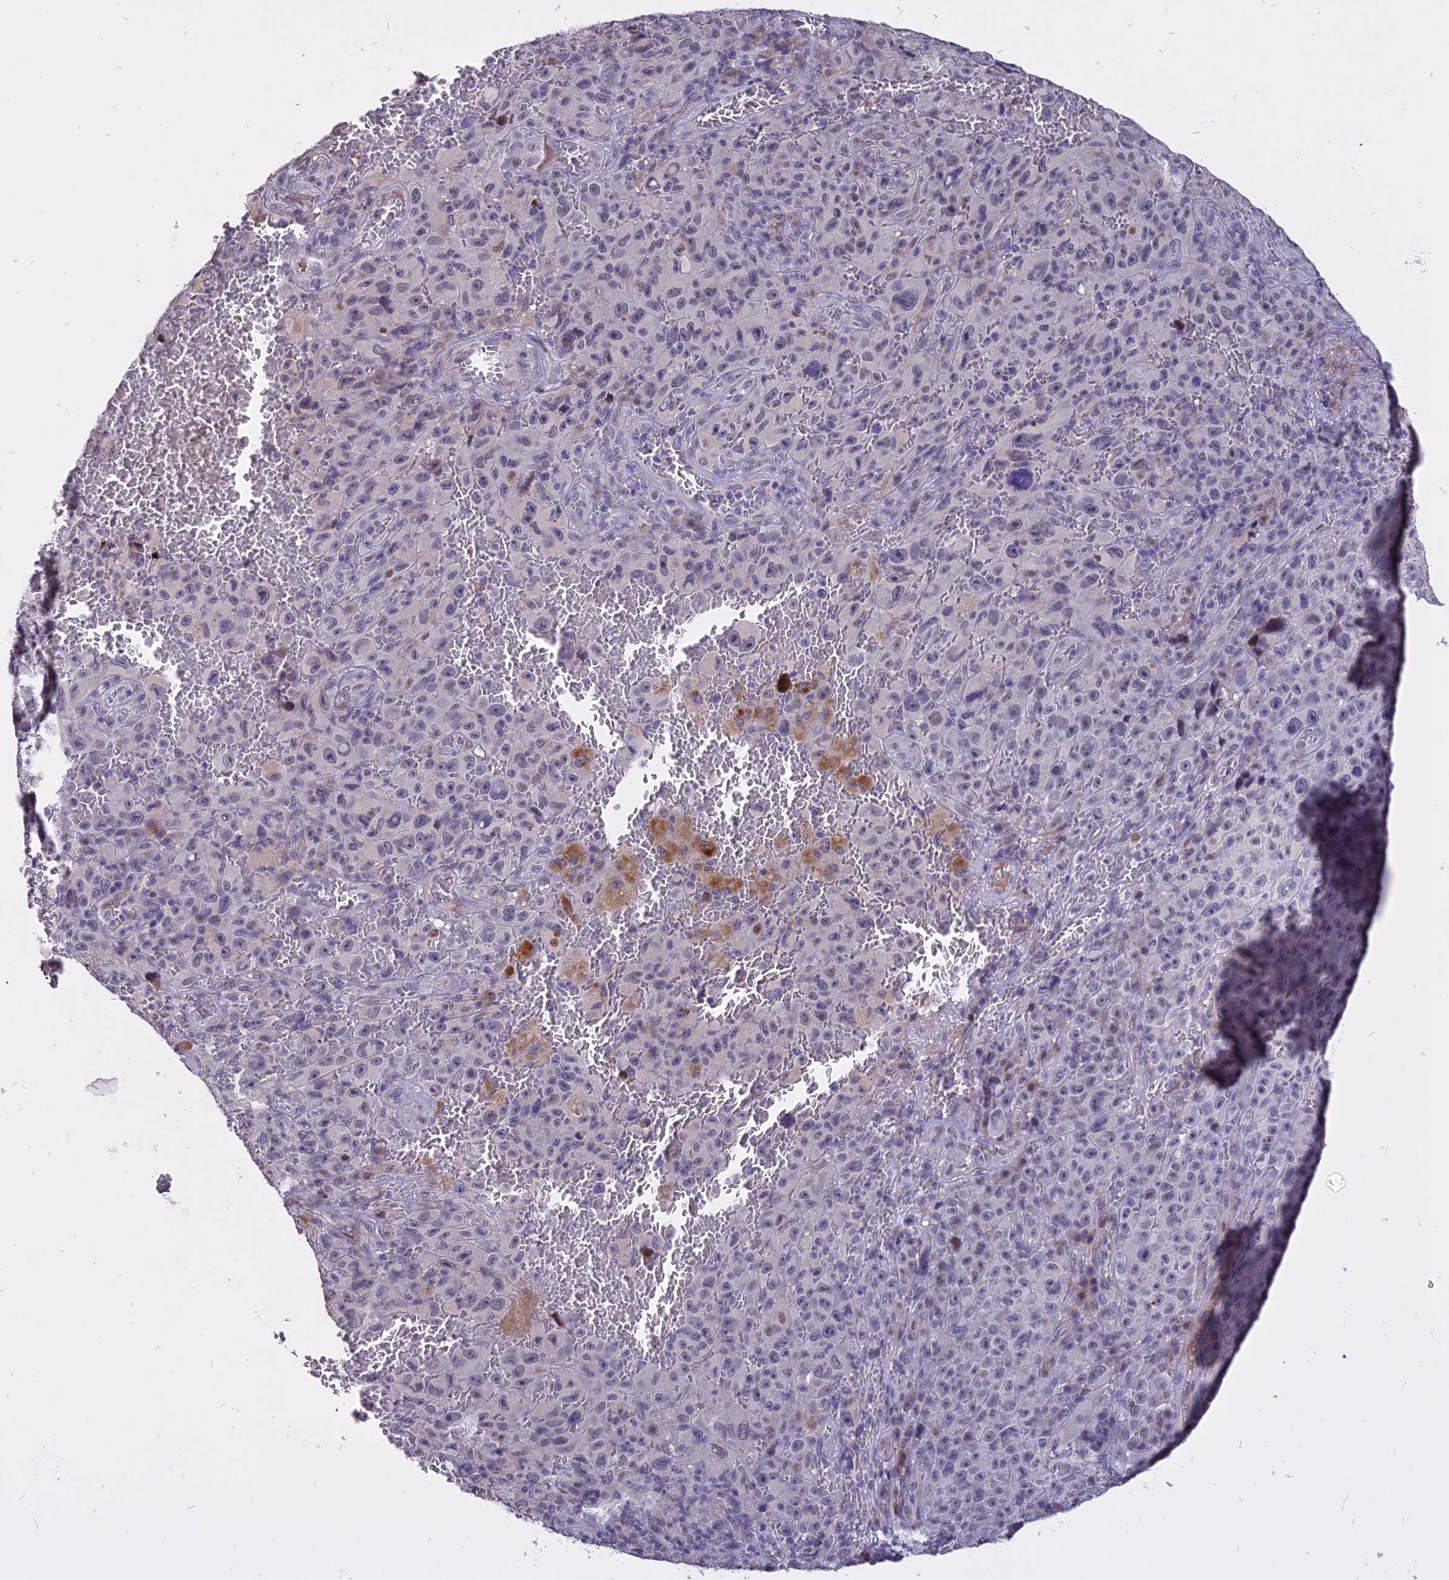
{"staining": {"intensity": "negative", "quantity": "none", "location": "none"}, "tissue": "melanoma", "cell_type": "Tumor cells", "image_type": "cancer", "snomed": [{"axis": "morphology", "description": "Malignant melanoma, NOS"}, {"axis": "topography", "description": "Skin"}], "caption": "Tumor cells show no significant protein expression in malignant melanoma.", "gene": "TMEM263", "patient": {"sex": "female", "age": 82}}